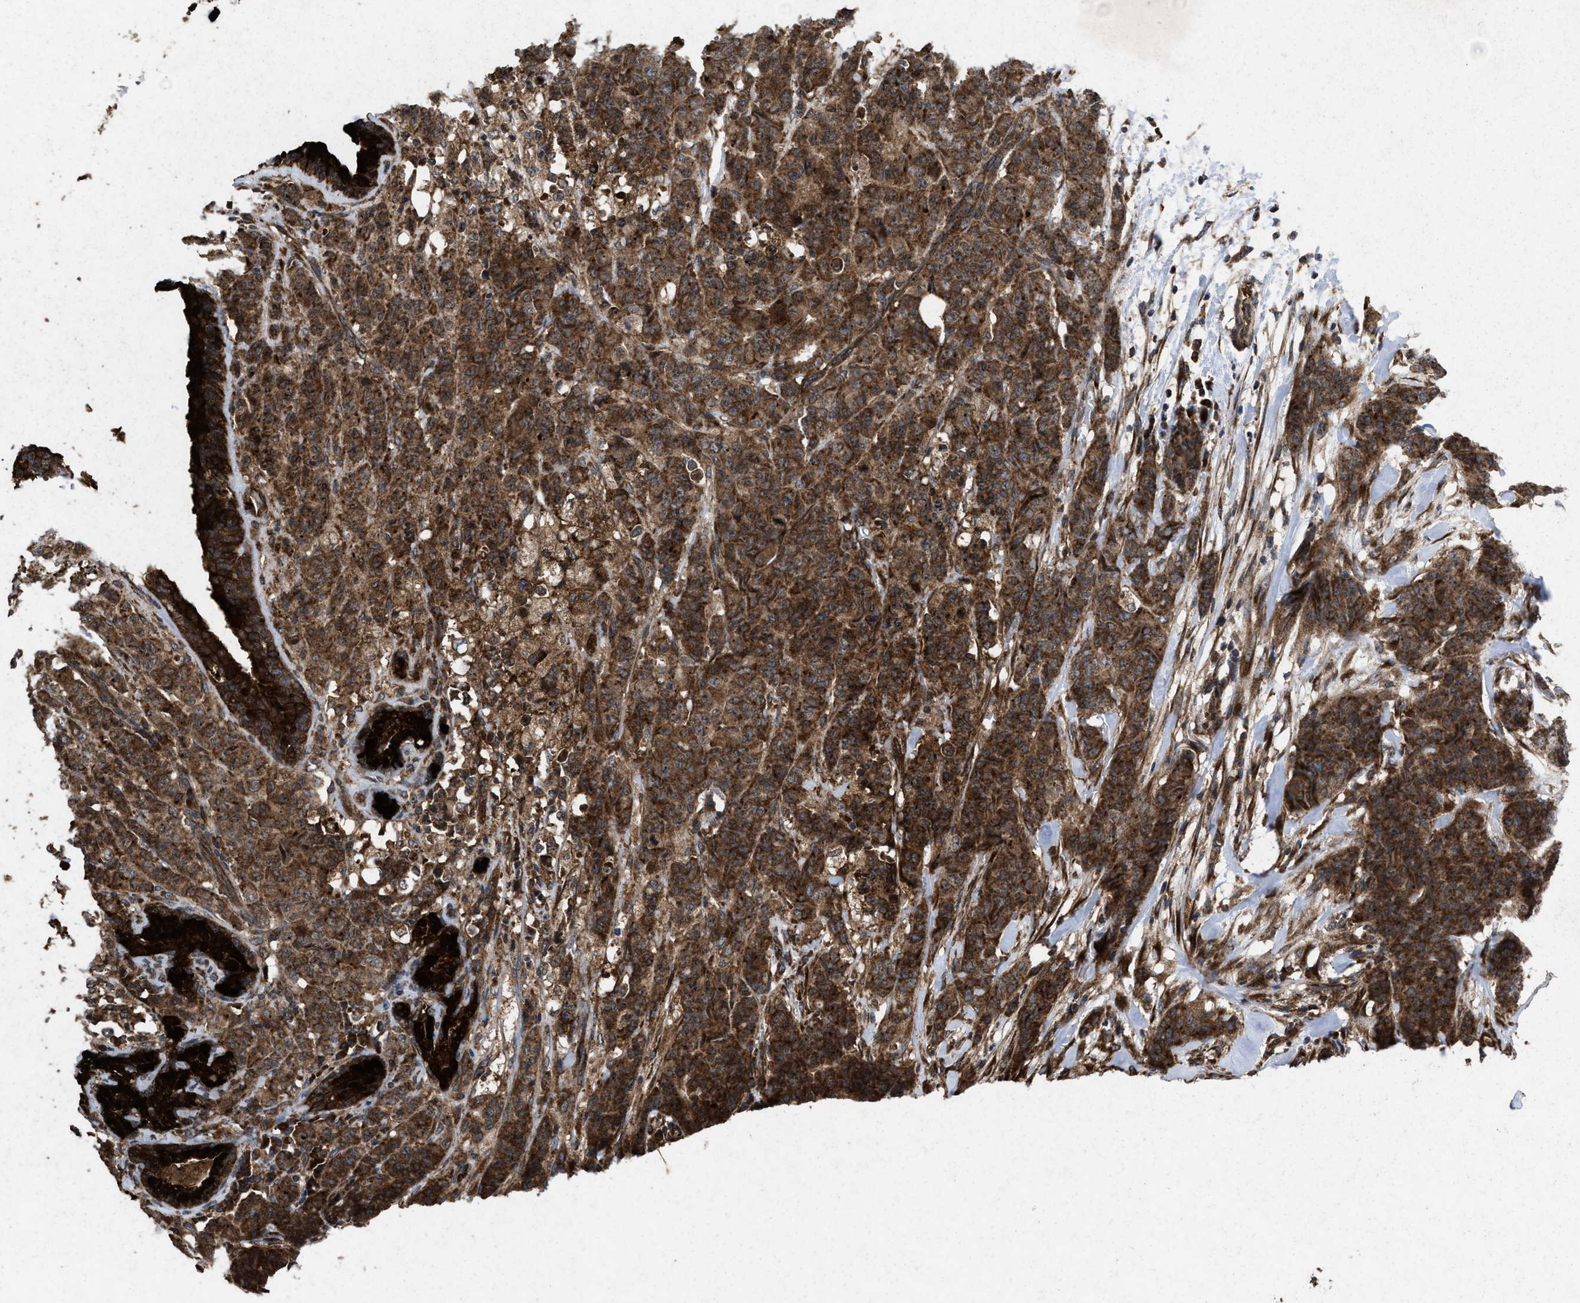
{"staining": {"intensity": "strong", "quantity": ">75%", "location": "cytoplasmic/membranous"}, "tissue": "breast cancer", "cell_type": "Tumor cells", "image_type": "cancer", "snomed": [{"axis": "morphology", "description": "Normal tissue, NOS"}, {"axis": "morphology", "description": "Duct carcinoma"}, {"axis": "topography", "description": "Breast"}], "caption": "High-power microscopy captured an immunohistochemistry (IHC) image of breast infiltrating ductal carcinoma, revealing strong cytoplasmic/membranous expression in about >75% of tumor cells.", "gene": "MSI2", "patient": {"sex": "female", "age": 40}}